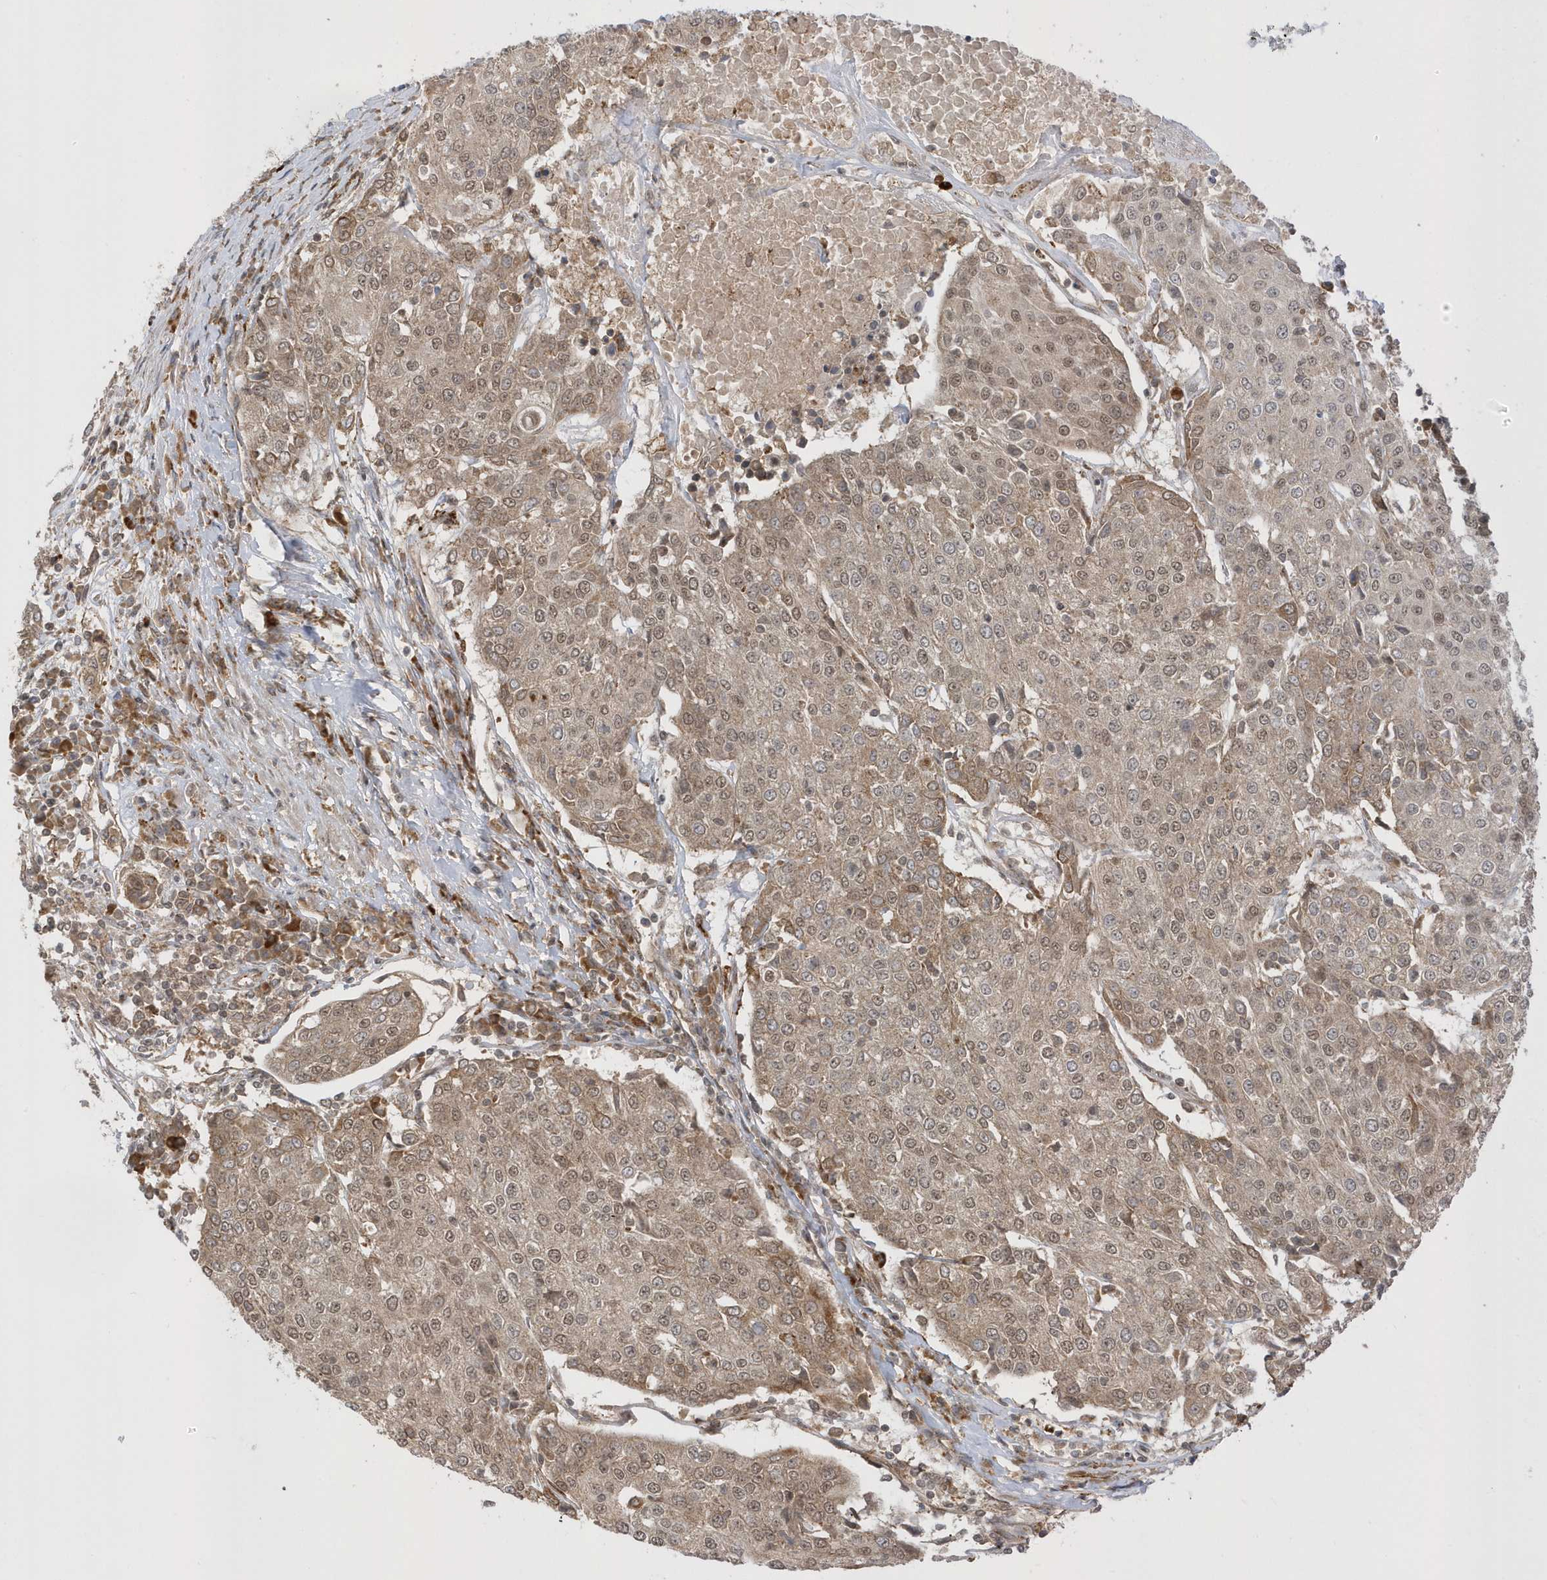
{"staining": {"intensity": "weak", "quantity": ">75%", "location": "cytoplasmic/membranous,nuclear"}, "tissue": "urothelial cancer", "cell_type": "Tumor cells", "image_type": "cancer", "snomed": [{"axis": "morphology", "description": "Urothelial carcinoma, High grade"}, {"axis": "topography", "description": "Urinary bladder"}], "caption": "A histopathology image showing weak cytoplasmic/membranous and nuclear staining in about >75% of tumor cells in urothelial cancer, as visualized by brown immunohistochemical staining.", "gene": "METTL21A", "patient": {"sex": "female", "age": 85}}